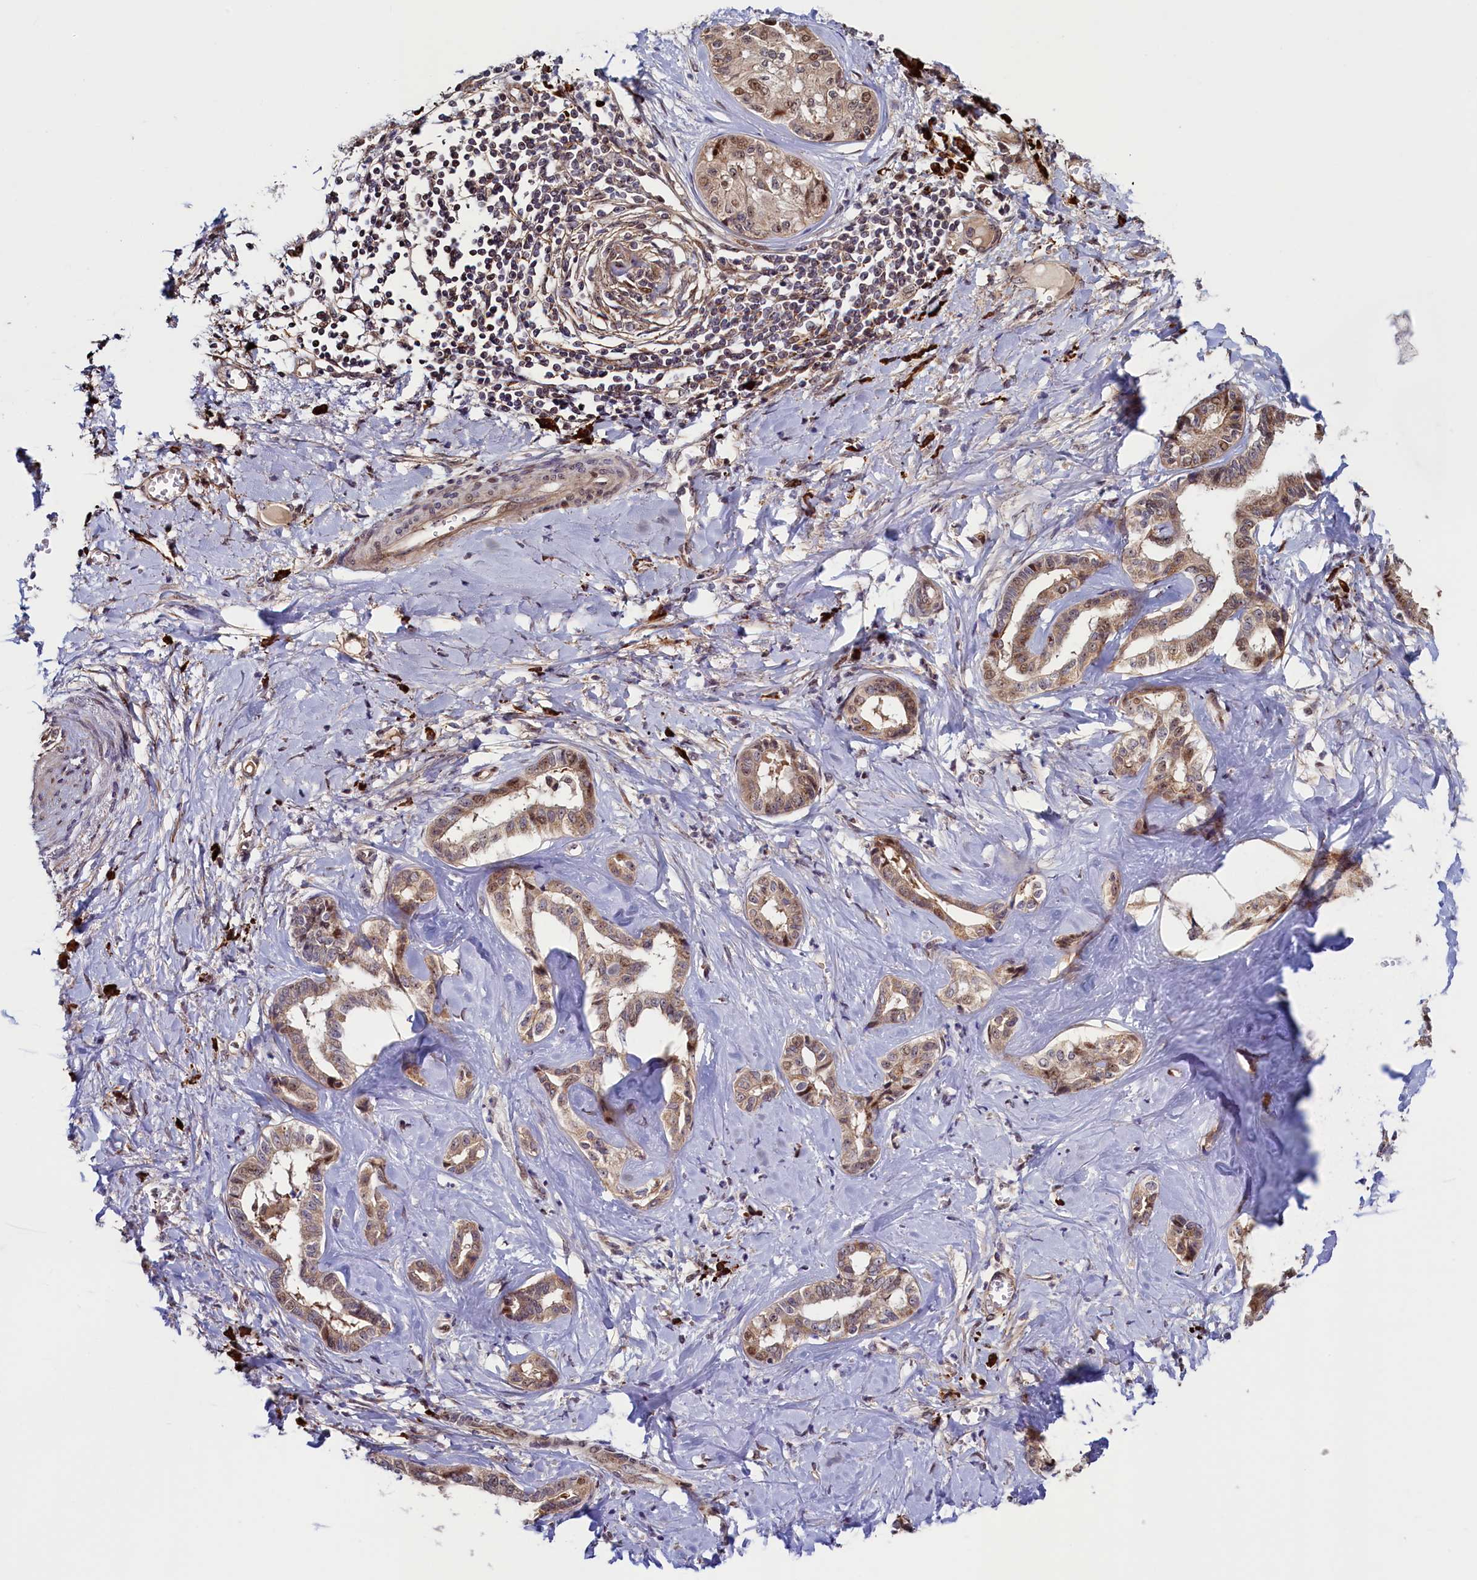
{"staining": {"intensity": "moderate", "quantity": ">75%", "location": "cytoplasmic/membranous,nuclear"}, "tissue": "liver cancer", "cell_type": "Tumor cells", "image_type": "cancer", "snomed": [{"axis": "morphology", "description": "Cholangiocarcinoma"}, {"axis": "topography", "description": "Liver"}], "caption": "This photomicrograph shows immunohistochemistry staining of cholangiocarcinoma (liver), with medium moderate cytoplasmic/membranous and nuclear staining in about >75% of tumor cells.", "gene": "RBFA", "patient": {"sex": "female", "age": 77}}